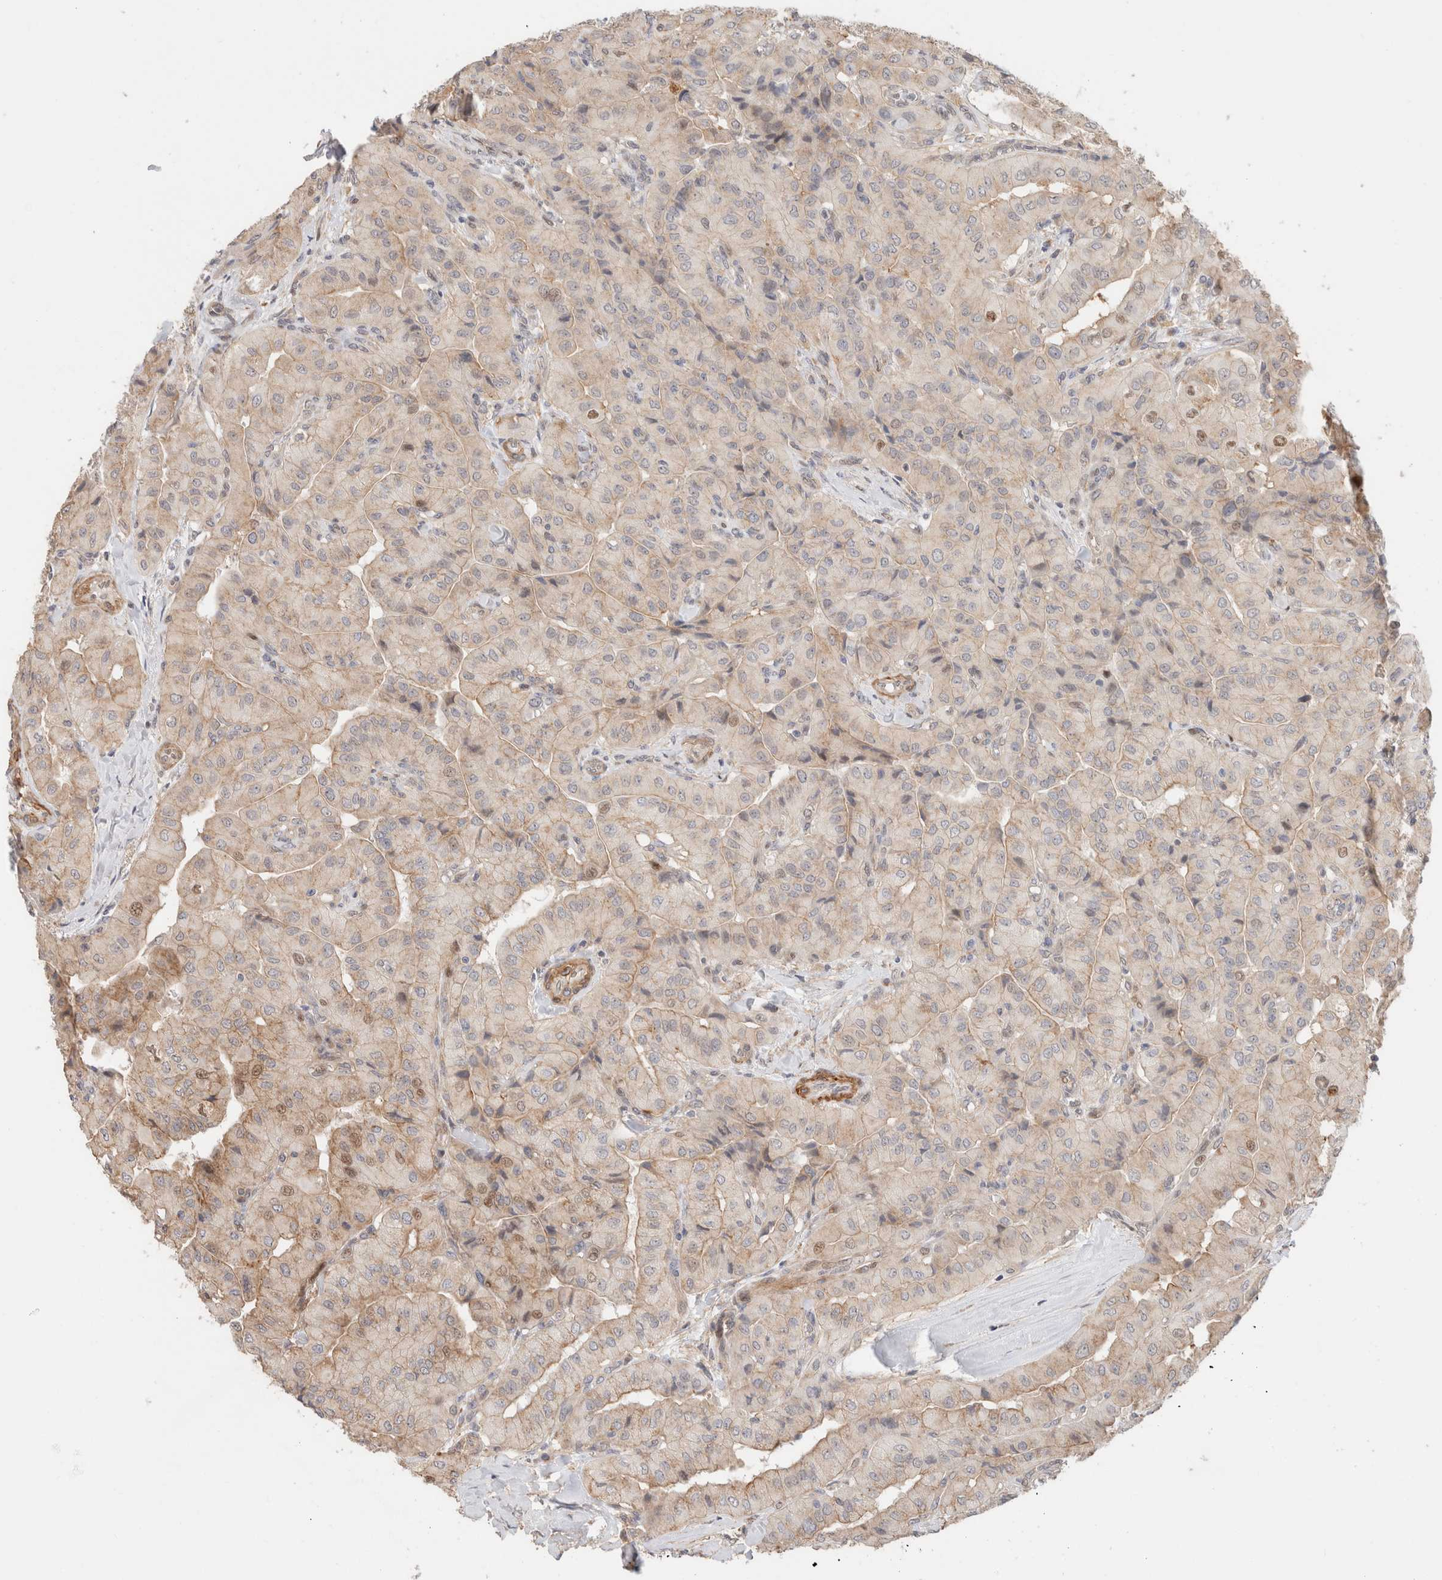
{"staining": {"intensity": "moderate", "quantity": "<25%", "location": "nuclear"}, "tissue": "thyroid cancer", "cell_type": "Tumor cells", "image_type": "cancer", "snomed": [{"axis": "morphology", "description": "Papillary adenocarcinoma, NOS"}, {"axis": "topography", "description": "Thyroid gland"}], "caption": "Human papillary adenocarcinoma (thyroid) stained with a protein marker demonstrates moderate staining in tumor cells.", "gene": "ID3", "patient": {"sex": "female", "age": 59}}